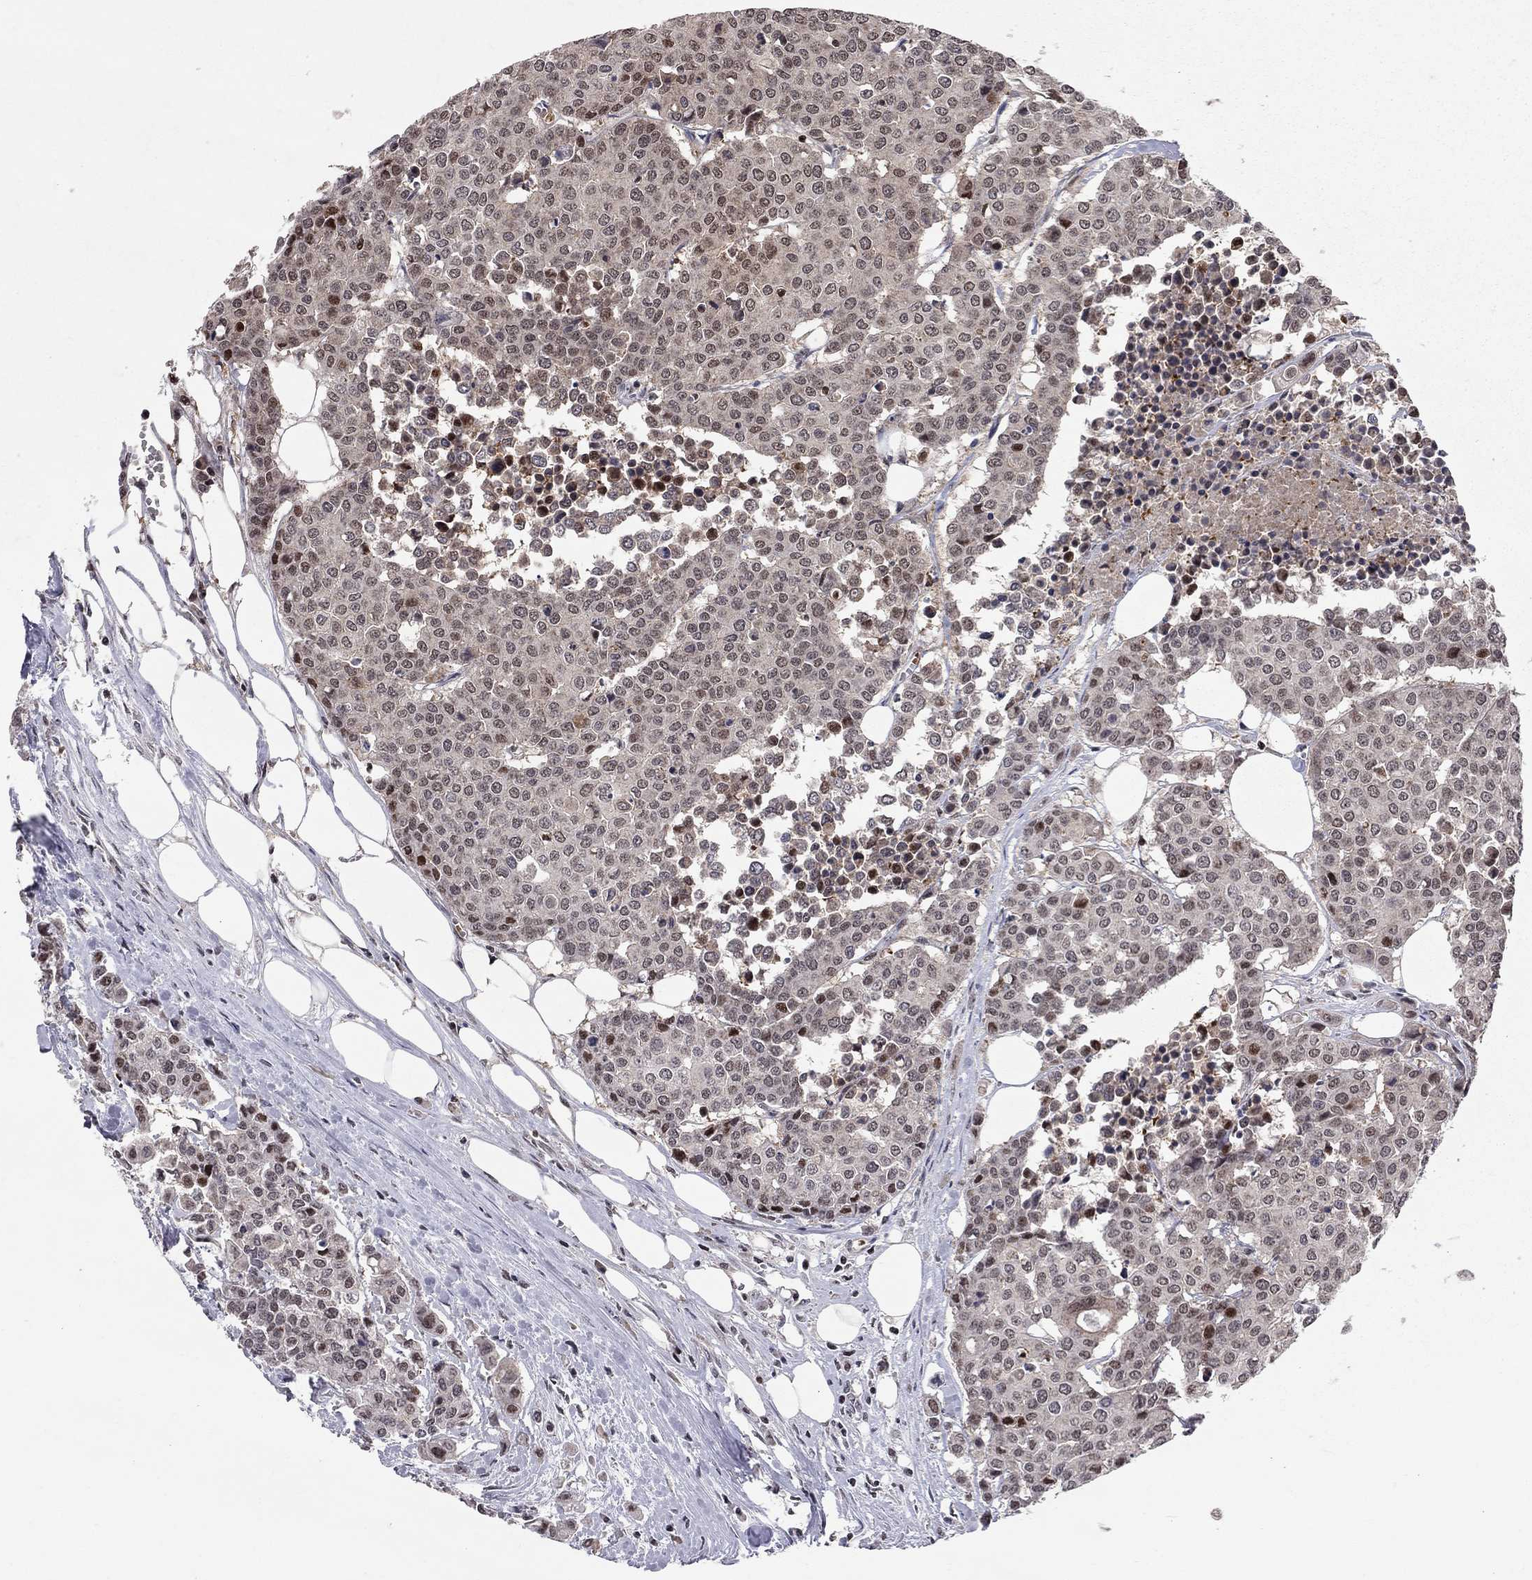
{"staining": {"intensity": "strong", "quantity": "<25%", "location": "nuclear"}, "tissue": "carcinoid", "cell_type": "Tumor cells", "image_type": "cancer", "snomed": [{"axis": "morphology", "description": "Carcinoid, malignant, NOS"}, {"axis": "topography", "description": "Colon"}], "caption": "The image demonstrates immunohistochemical staining of malignant carcinoid. There is strong nuclear expression is present in about <25% of tumor cells.", "gene": "HDAC3", "patient": {"sex": "male", "age": 81}}